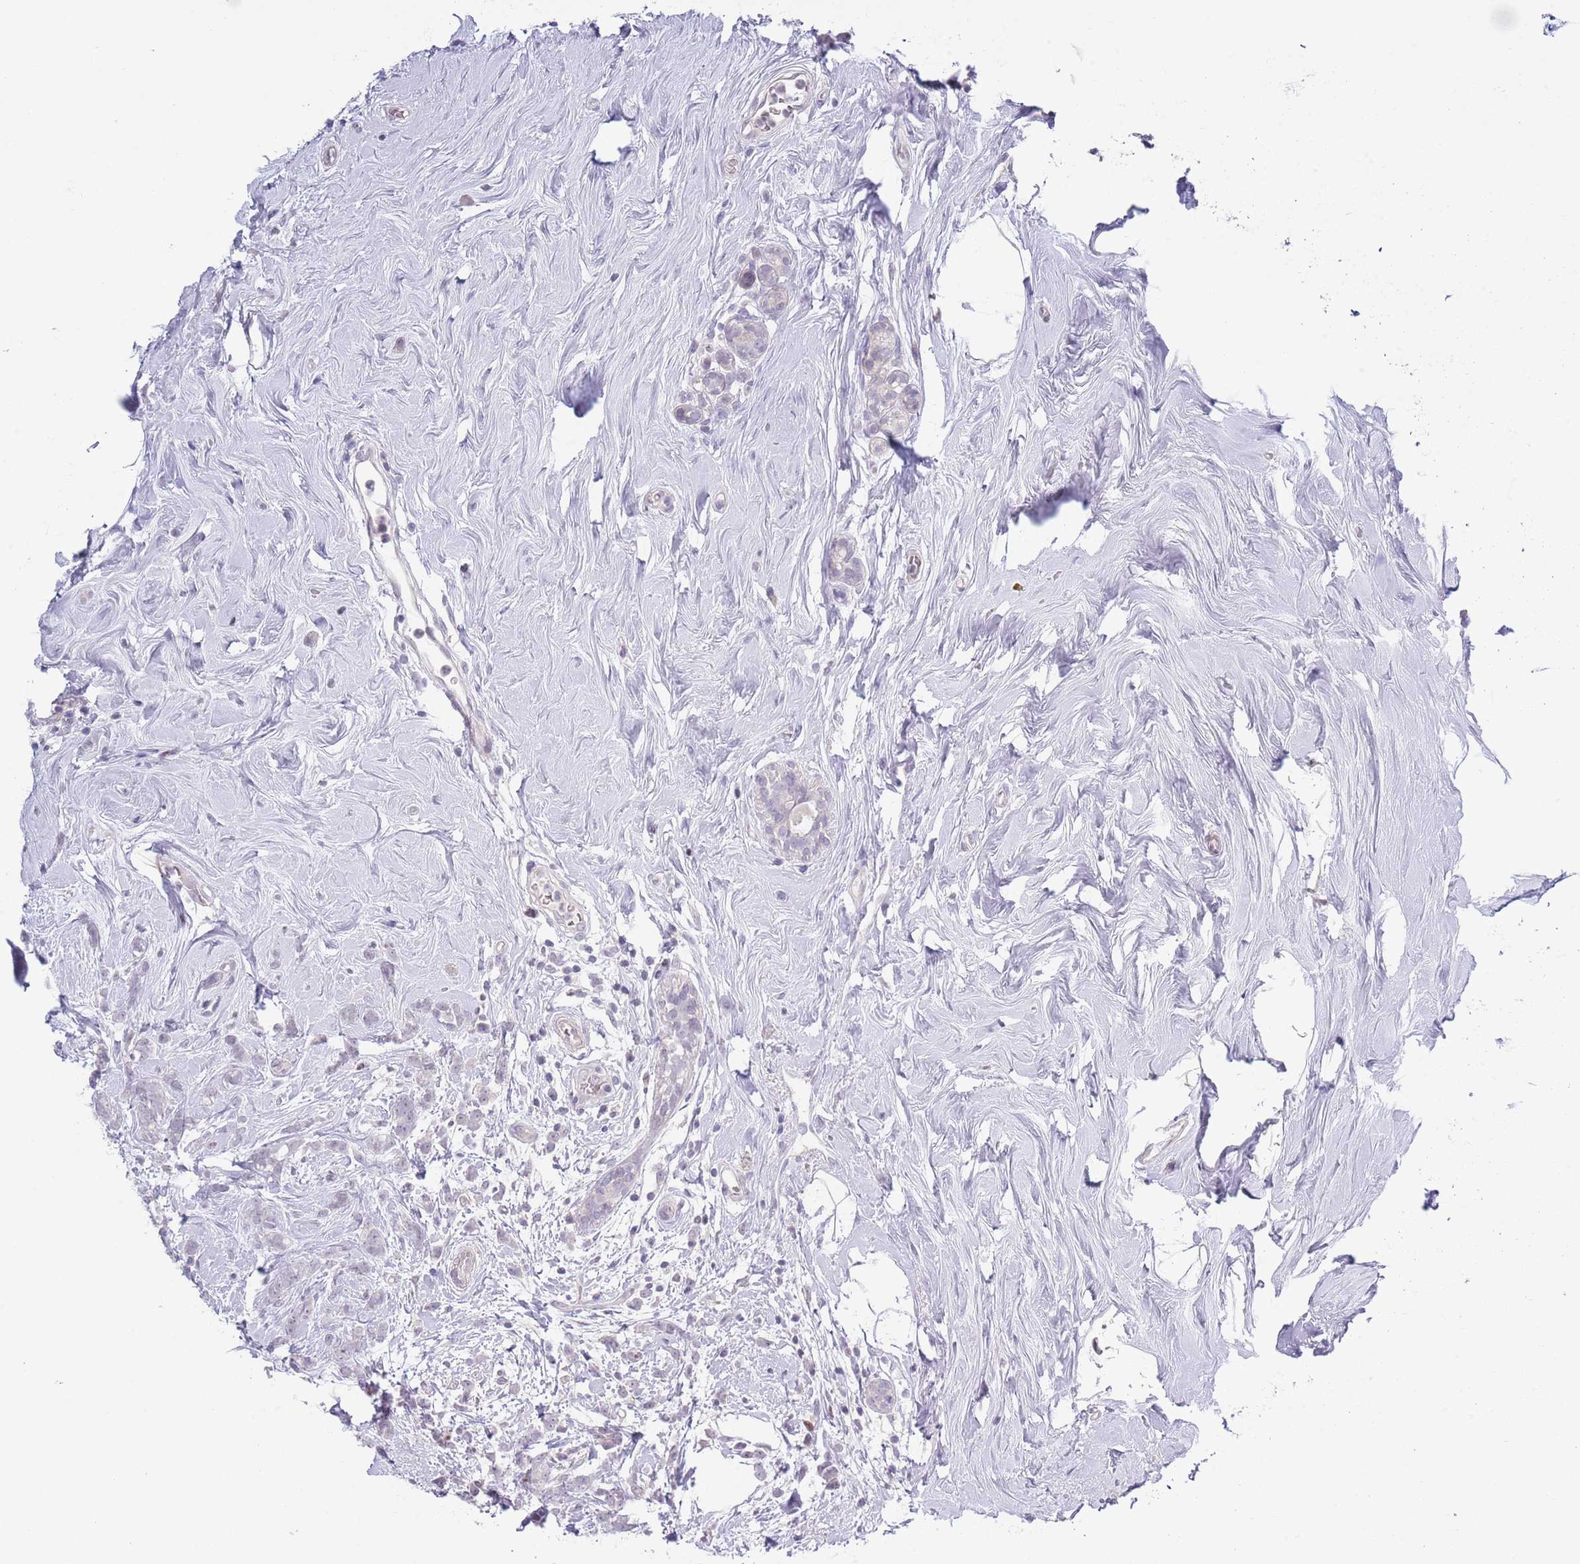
{"staining": {"intensity": "negative", "quantity": "none", "location": "none"}, "tissue": "breast cancer", "cell_type": "Tumor cells", "image_type": "cancer", "snomed": [{"axis": "morphology", "description": "Lobular carcinoma"}, {"axis": "topography", "description": "Breast"}], "caption": "Tumor cells show no significant protein positivity in breast lobular carcinoma.", "gene": "MFSD10", "patient": {"sex": "female", "age": 58}}